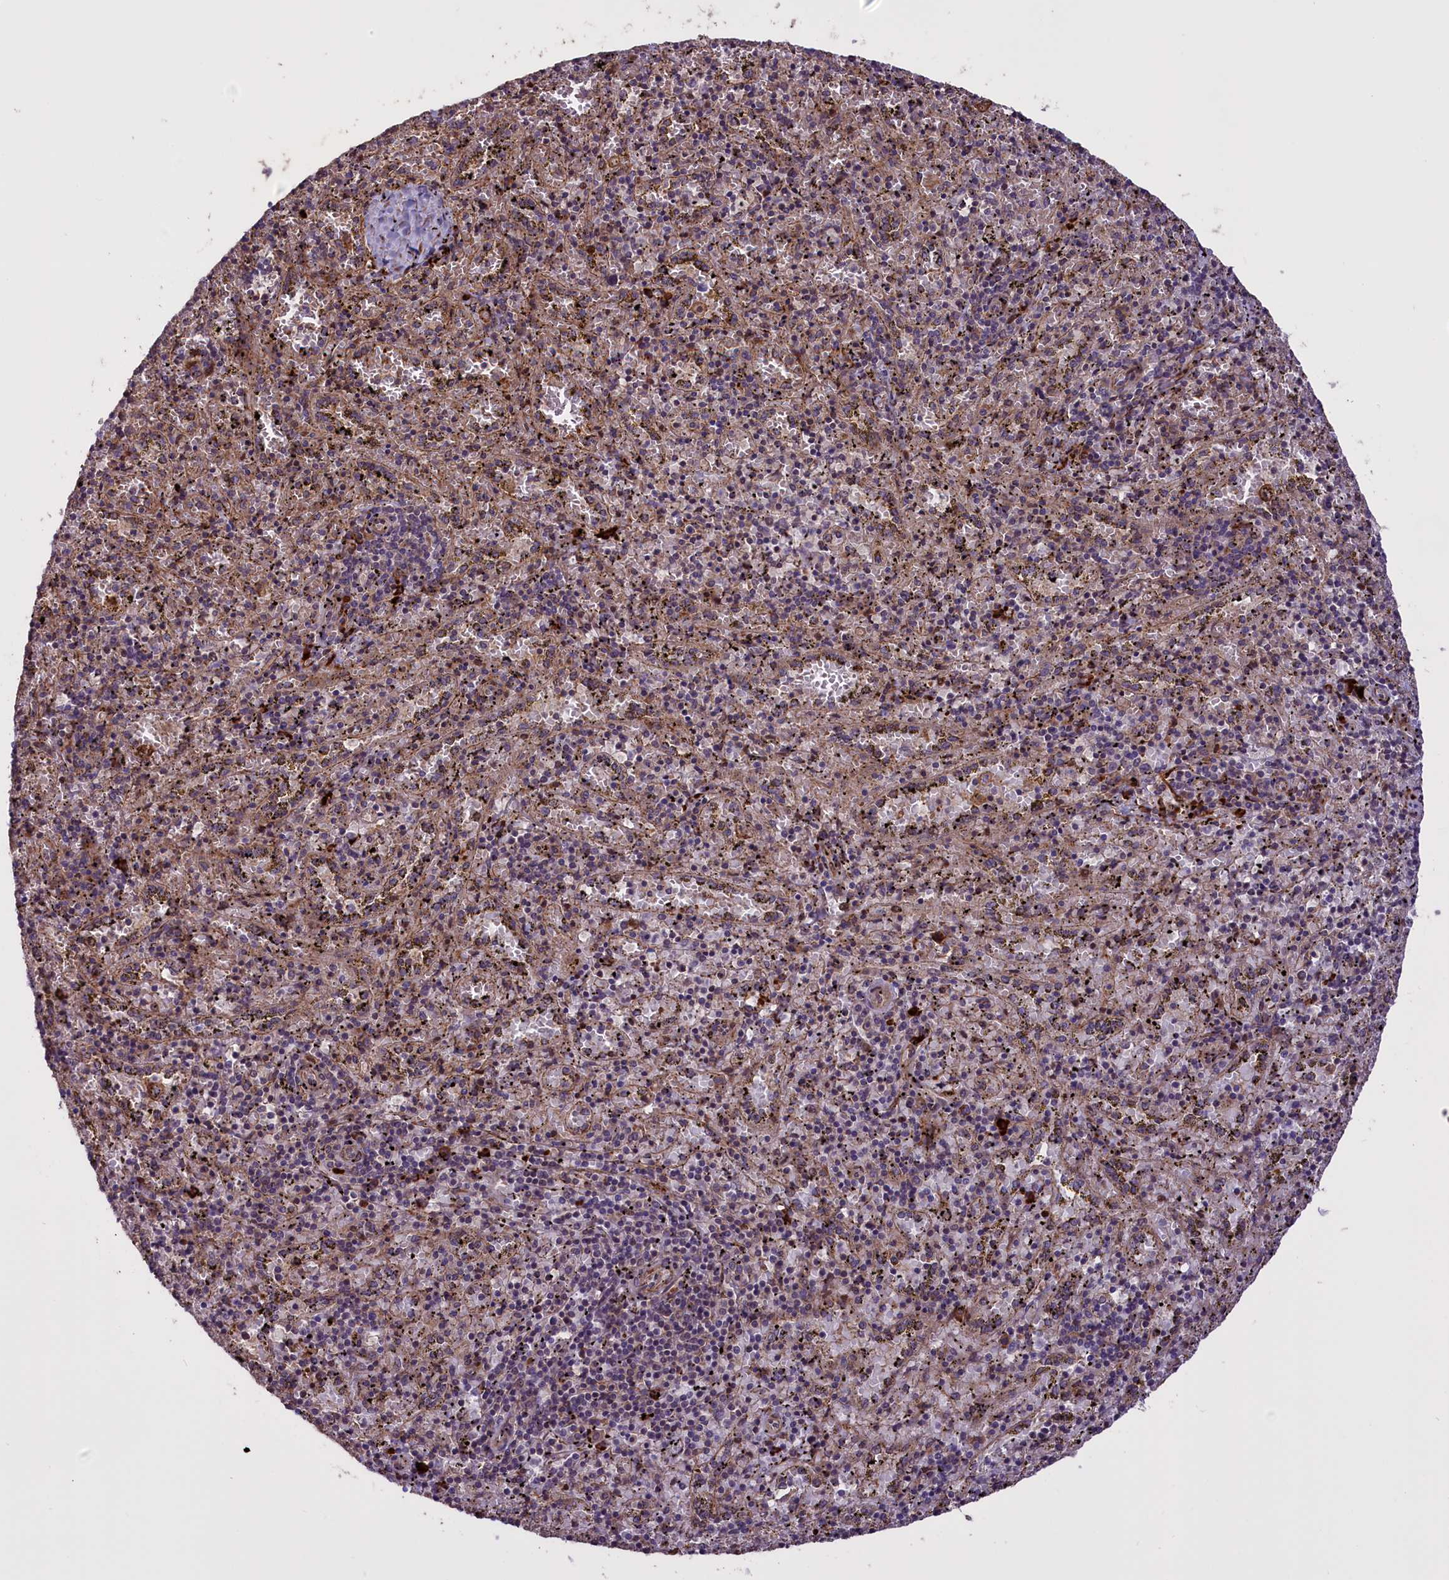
{"staining": {"intensity": "weak", "quantity": "25%-75%", "location": "cytoplasmic/membranous"}, "tissue": "spleen", "cell_type": "Cells in red pulp", "image_type": "normal", "snomed": [{"axis": "morphology", "description": "Normal tissue, NOS"}, {"axis": "topography", "description": "Spleen"}], "caption": "High-power microscopy captured an immunohistochemistry (IHC) micrograph of normal spleen, revealing weak cytoplasmic/membranous staining in about 25%-75% of cells in red pulp. (DAB (3,3'-diaminobenzidine) IHC, brown staining for protein, blue staining for nuclei).", "gene": "ENHO", "patient": {"sex": "male", "age": 11}}